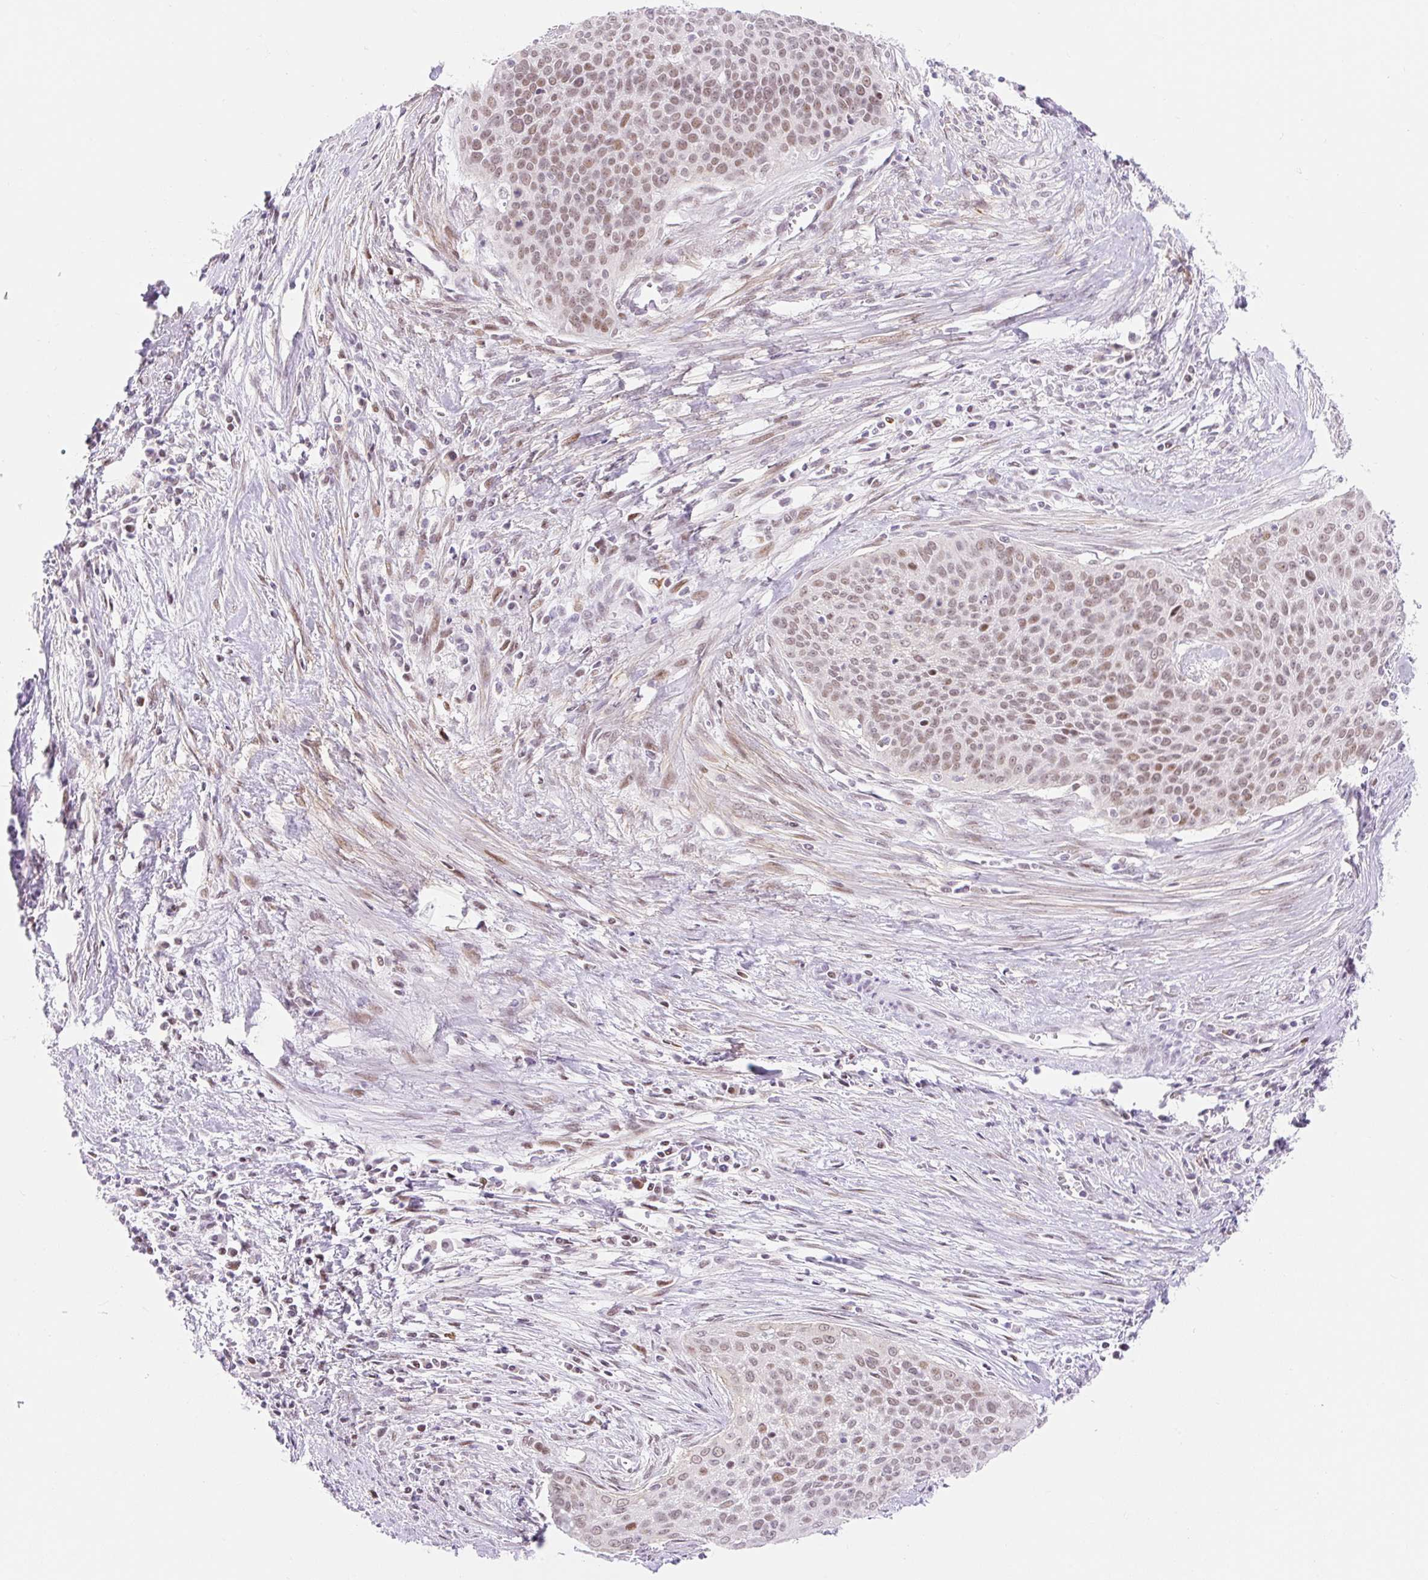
{"staining": {"intensity": "moderate", "quantity": "25%-75%", "location": "nuclear"}, "tissue": "cervical cancer", "cell_type": "Tumor cells", "image_type": "cancer", "snomed": [{"axis": "morphology", "description": "Squamous cell carcinoma, NOS"}, {"axis": "topography", "description": "Cervix"}], "caption": "This is a micrograph of immunohistochemistry (IHC) staining of squamous cell carcinoma (cervical), which shows moderate positivity in the nuclear of tumor cells.", "gene": "H2BW1", "patient": {"sex": "female", "age": 55}}